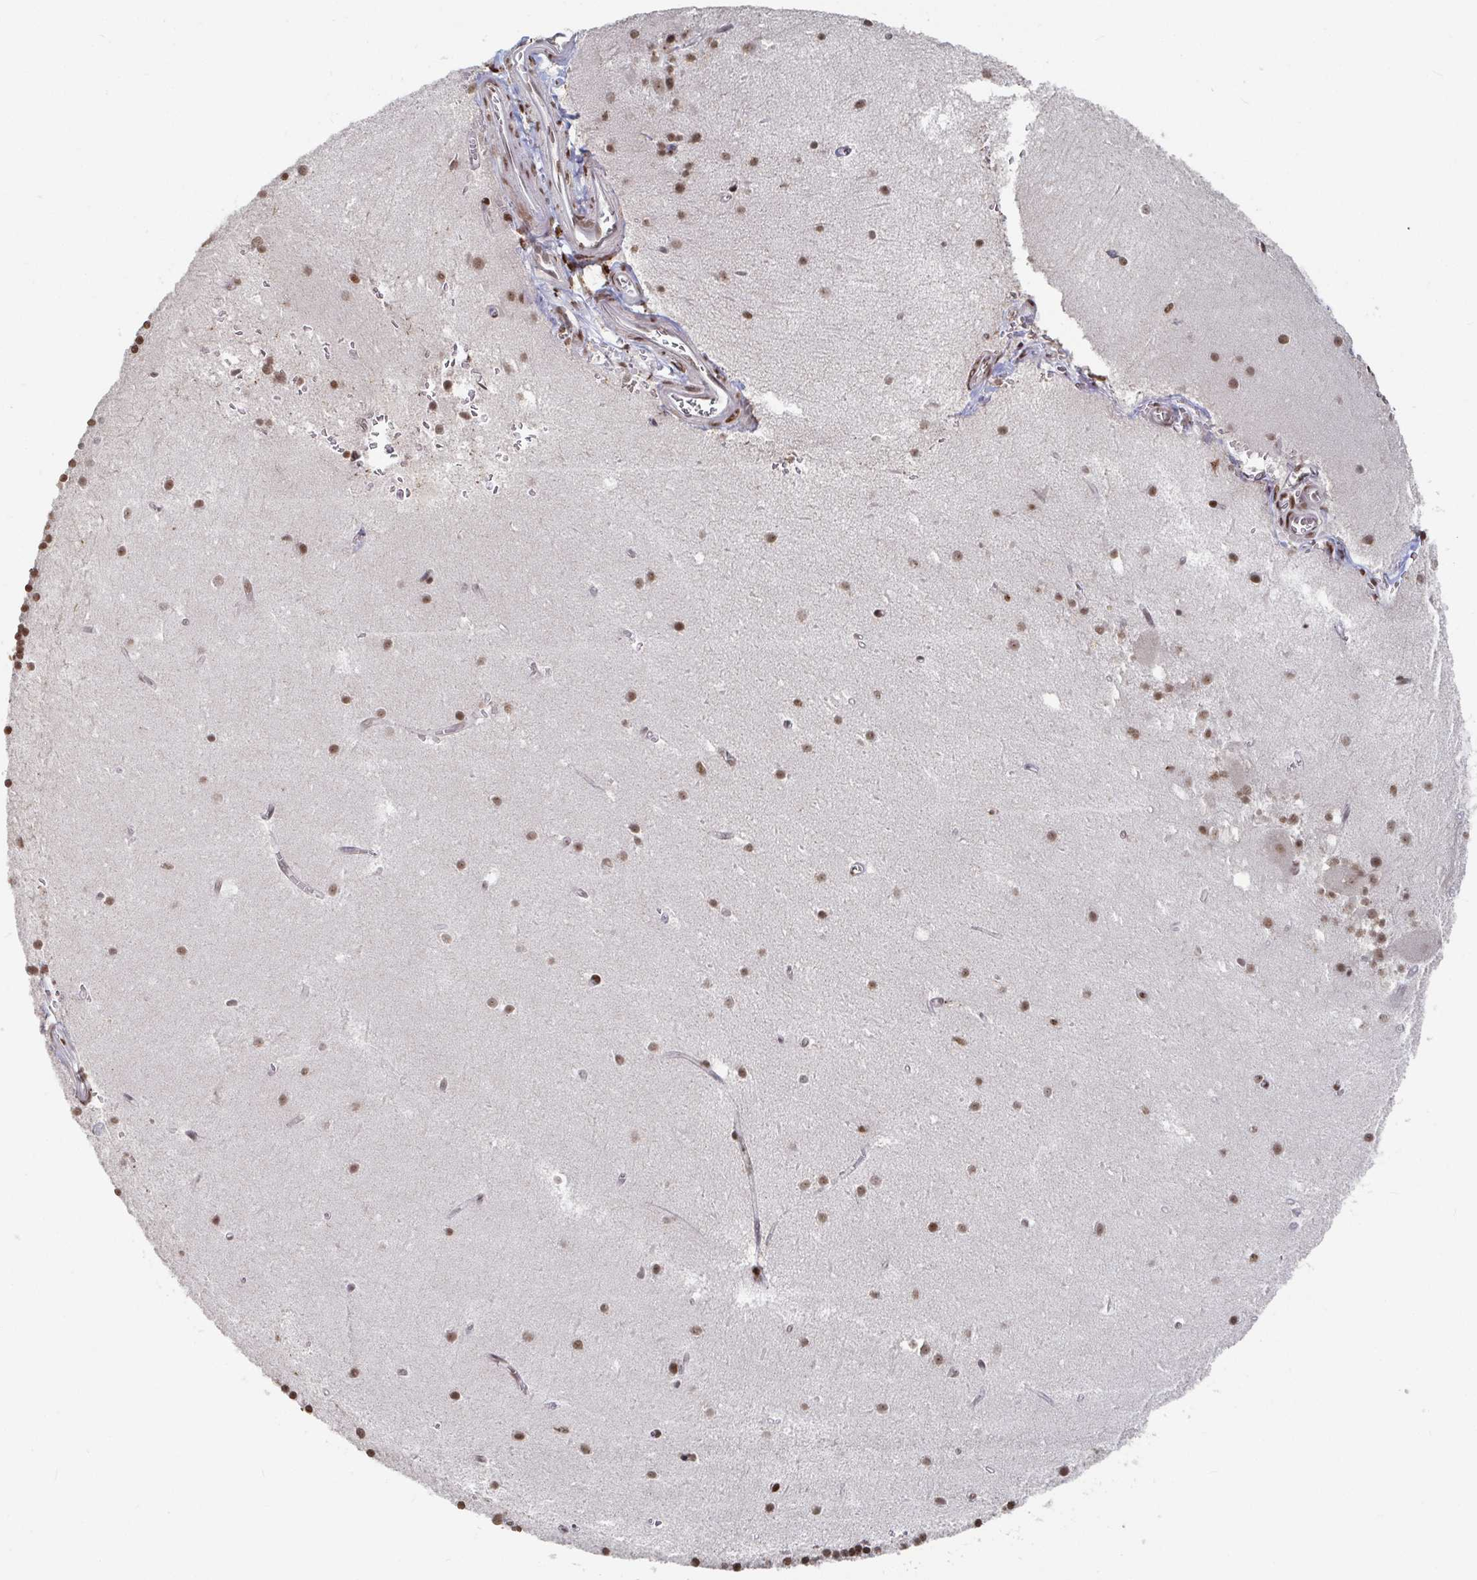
{"staining": {"intensity": "moderate", "quantity": ">75%", "location": "nuclear"}, "tissue": "cerebellum", "cell_type": "Cells in granular layer", "image_type": "normal", "snomed": [{"axis": "morphology", "description": "Normal tissue, NOS"}, {"axis": "topography", "description": "Cerebellum"}], "caption": "Cerebellum stained for a protein demonstrates moderate nuclear positivity in cells in granular layer. (brown staining indicates protein expression, while blue staining denotes nuclei).", "gene": "ZDHHC12", "patient": {"sex": "male", "age": 54}}